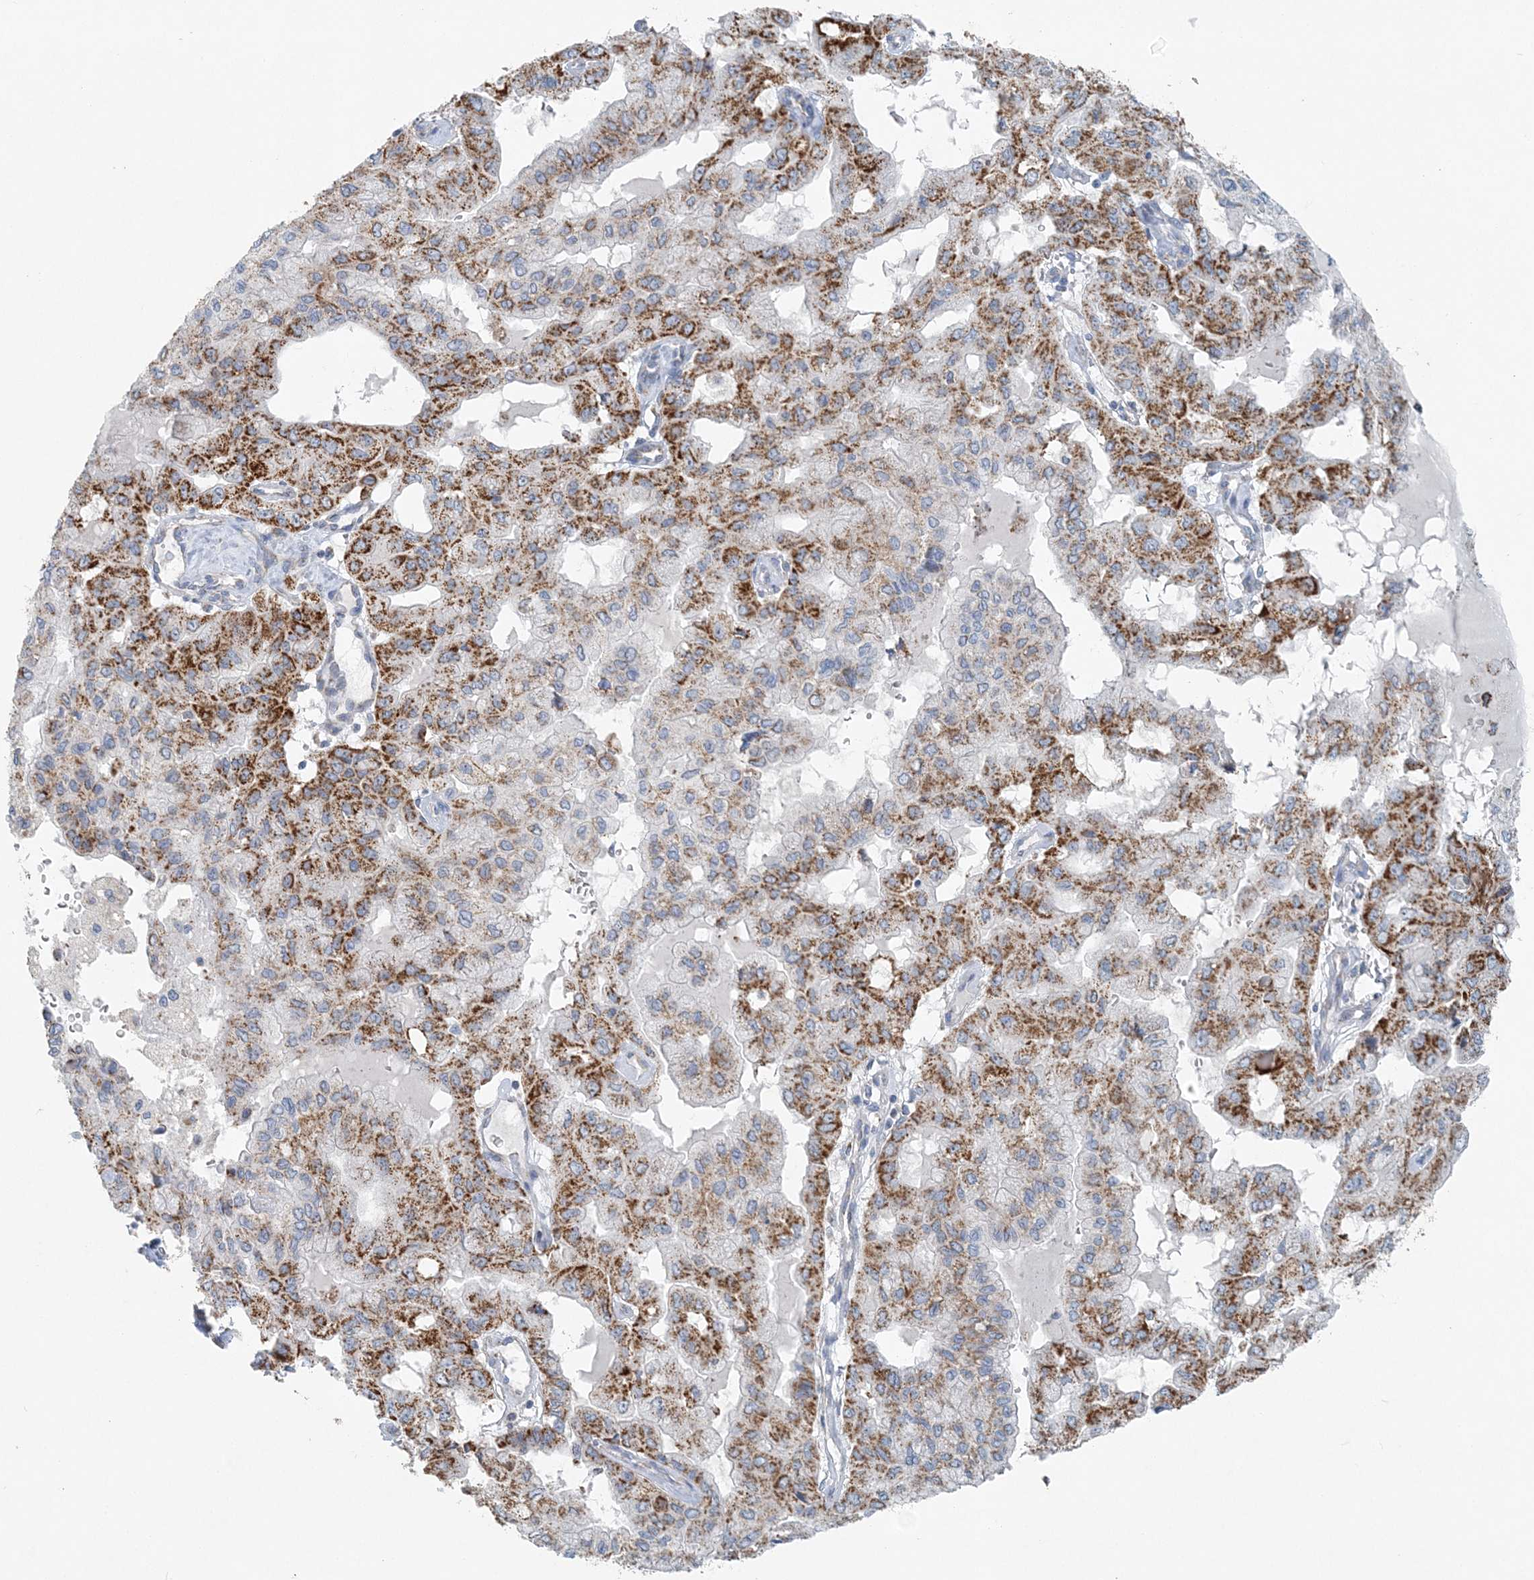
{"staining": {"intensity": "moderate", "quantity": ">75%", "location": "cytoplasmic/membranous"}, "tissue": "pancreatic cancer", "cell_type": "Tumor cells", "image_type": "cancer", "snomed": [{"axis": "morphology", "description": "Adenocarcinoma, NOS"}, {"axis": "topography", "description": "Pancreas"}], "caption": "Protein expression analysis of human pancreatic cancer reveals moderate cytoplasmic/membranous expression in about >75% of tumor cells.", "gene": "PCCB", "patient": {"sex": "male", "age": 51}}